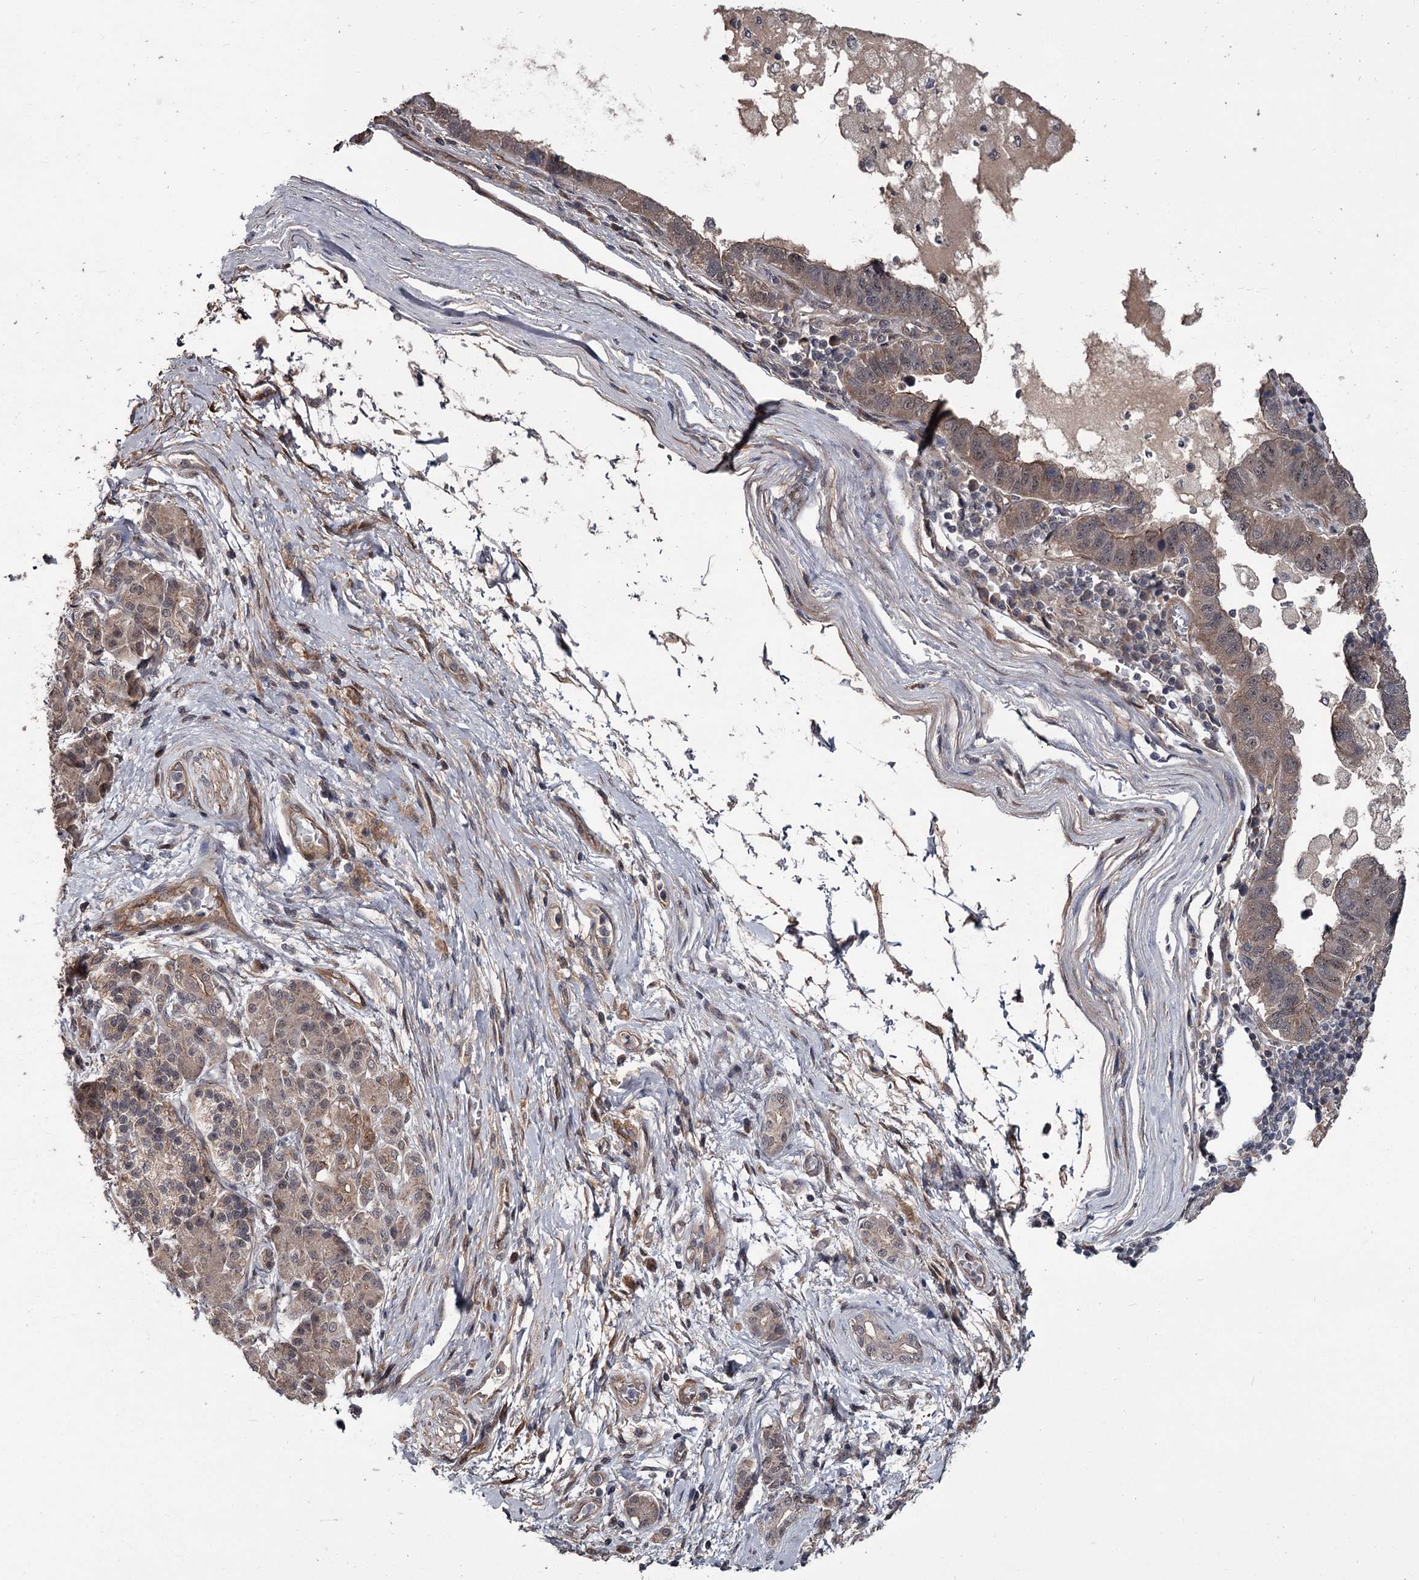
{"staining": {"intensity": "weak", "quantity": ">75%", "location": "cytoplasmic/membranous,nuclear"}, "tissue": "pancreatic cancer", "cell_type": "Tumor cells", "image_type": "cancer", "snomed": [{"axis": "morphology", "description": "Adenocarcinoma, NOS"}, {"axis": "topography", "description": "Pancreas"}], "caption": "Pancreatic cancer tissue reveals weak cytoplasmic/membranous and nuclear expression in approximately >75% of tumor cells", "gene": "CDC42EP2", "patient": {"sex": "female", "age": 61}}